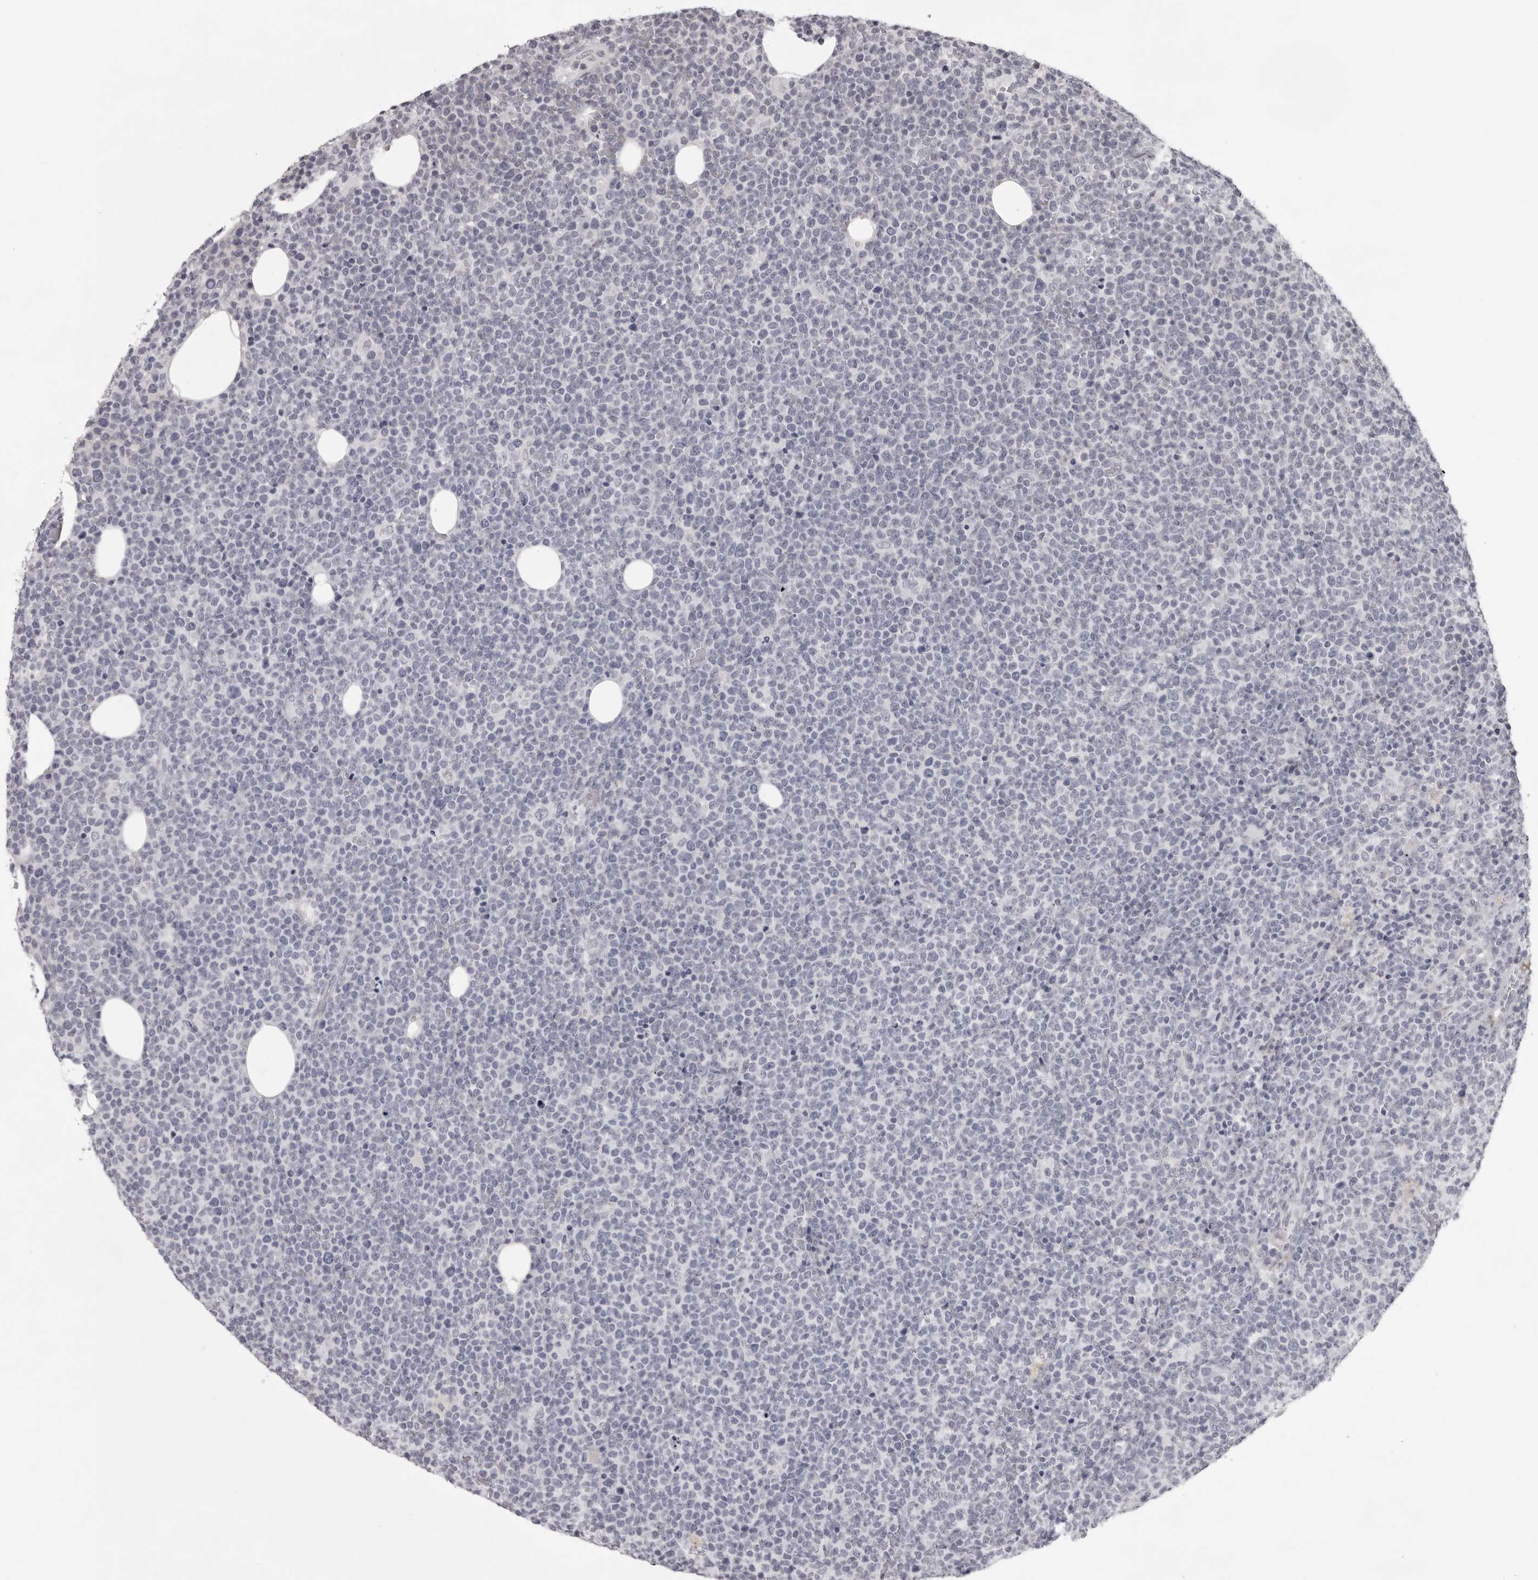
{"staining": {"intensity": "negative", "quantity": "none", "location": "none"}, "tissue": "lymphoma", "cell_type": "Tumor cells", "image_type": "cancer", "snomed": [{"axis": "morphology", "description": "Malignant lymphoma, non-Hodgkin's type, High grade"}, {"axis": "topography", "description": "Lymph node"}], "caption": "IHC photomicrograph of human lymphoma stained for a protein (brown), which displays no staining in tumor cells. Brightfield microscopy of IHC stained with DAB (brown) and hematoxylin (blue), captured at high magnification.", "gene": "NUDT18", "patient": {"sex": "male", "age": 61}}